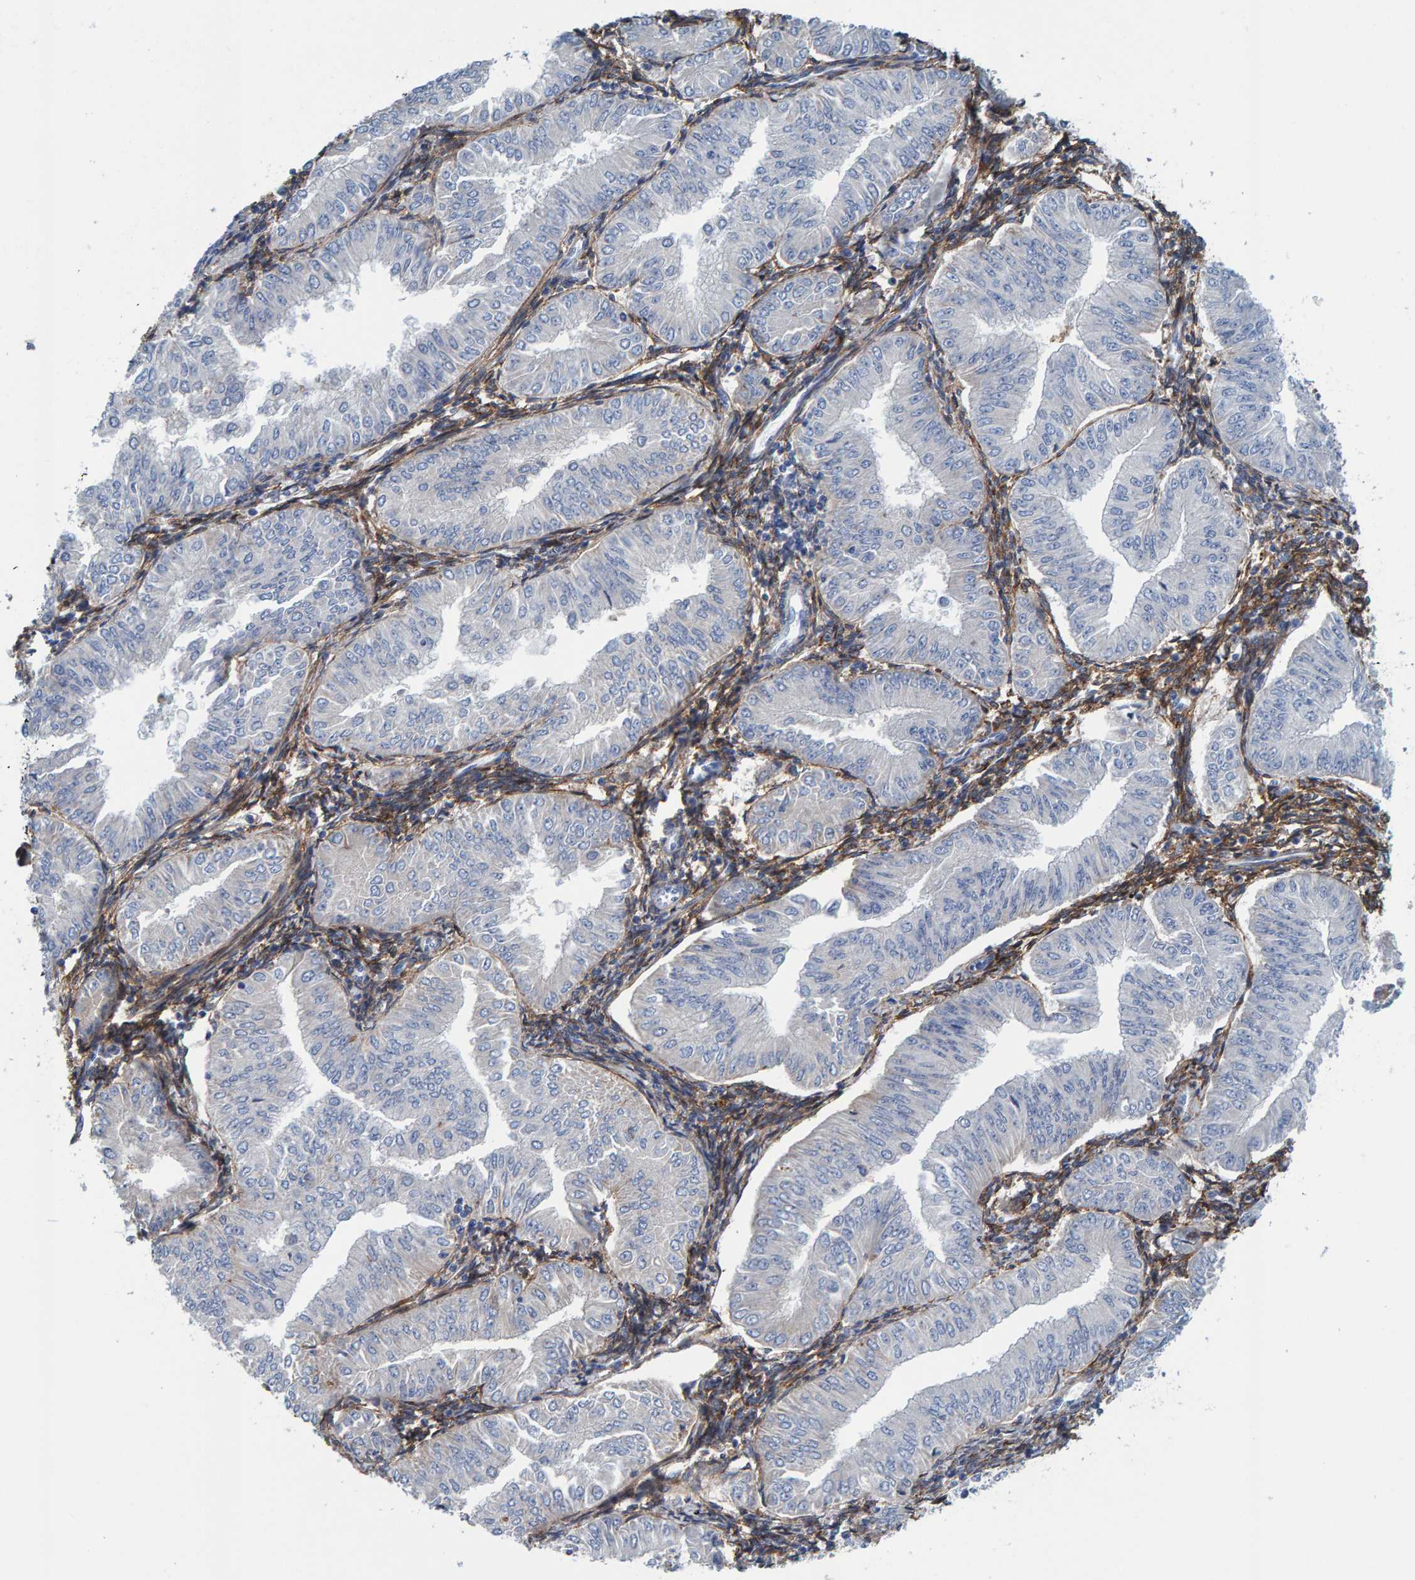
{"staining": {"intensity": "negative", "quantity": "none", "location": "none"}, "tissue": "endometrial cancer", "cell_type": "Tumor cells", "image_type": "cancer", "snomed": [{"axis": "morphology", "description": "Normal tissue, NOS"}, {"axis": "morphology", "description": "Adenocarcinoma, NOS"}, {"axis": "topography", "description": "Endometrium"}], "caption": "This is a photomicrograph of IHC staining of endometrial adenocarcinoma, which shows no positivity in tumor cells.", "gene": "LRP1", "patient": {"sex": "female", "age": 53}}